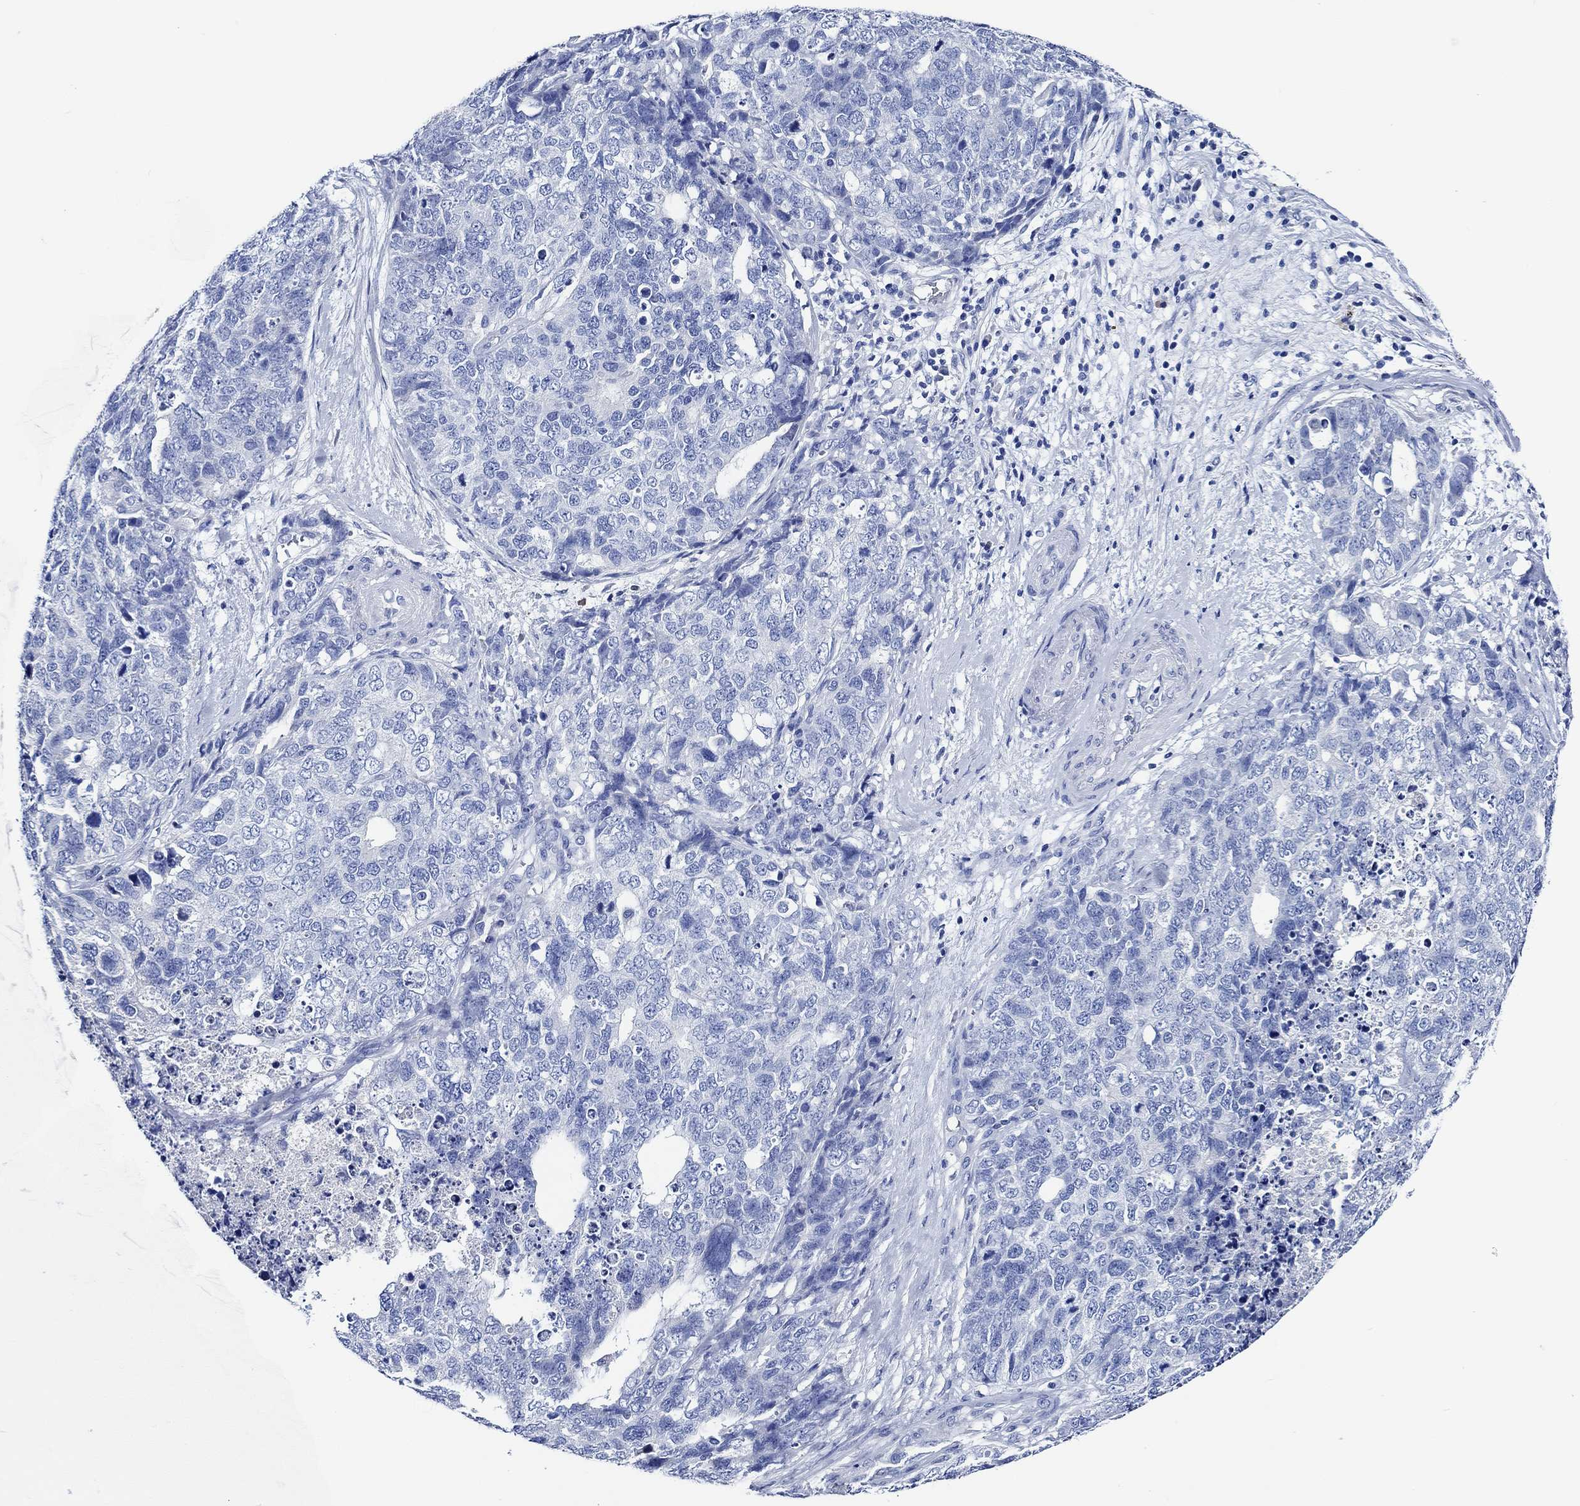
{"staining": {"intensity": "negative", "quantity": "none", "location": "none"}, "tissue": "cervical cancer", "cell_type": "Tumor cells", "image_type": "cancer", "snomed": [{"axis": "morphology", "description": "Squamous cell carcinoma, NOS"}, {"axis": "topography", "description": "Cervix"}], "caption": "A high-resolution micrograph shows IHC staining of squamous cell carcinoma (cervical), which exhibits no significant positivity in tumor cells.", "gene": "WDR62", "patient": {"sex": "female", "age": 63}}